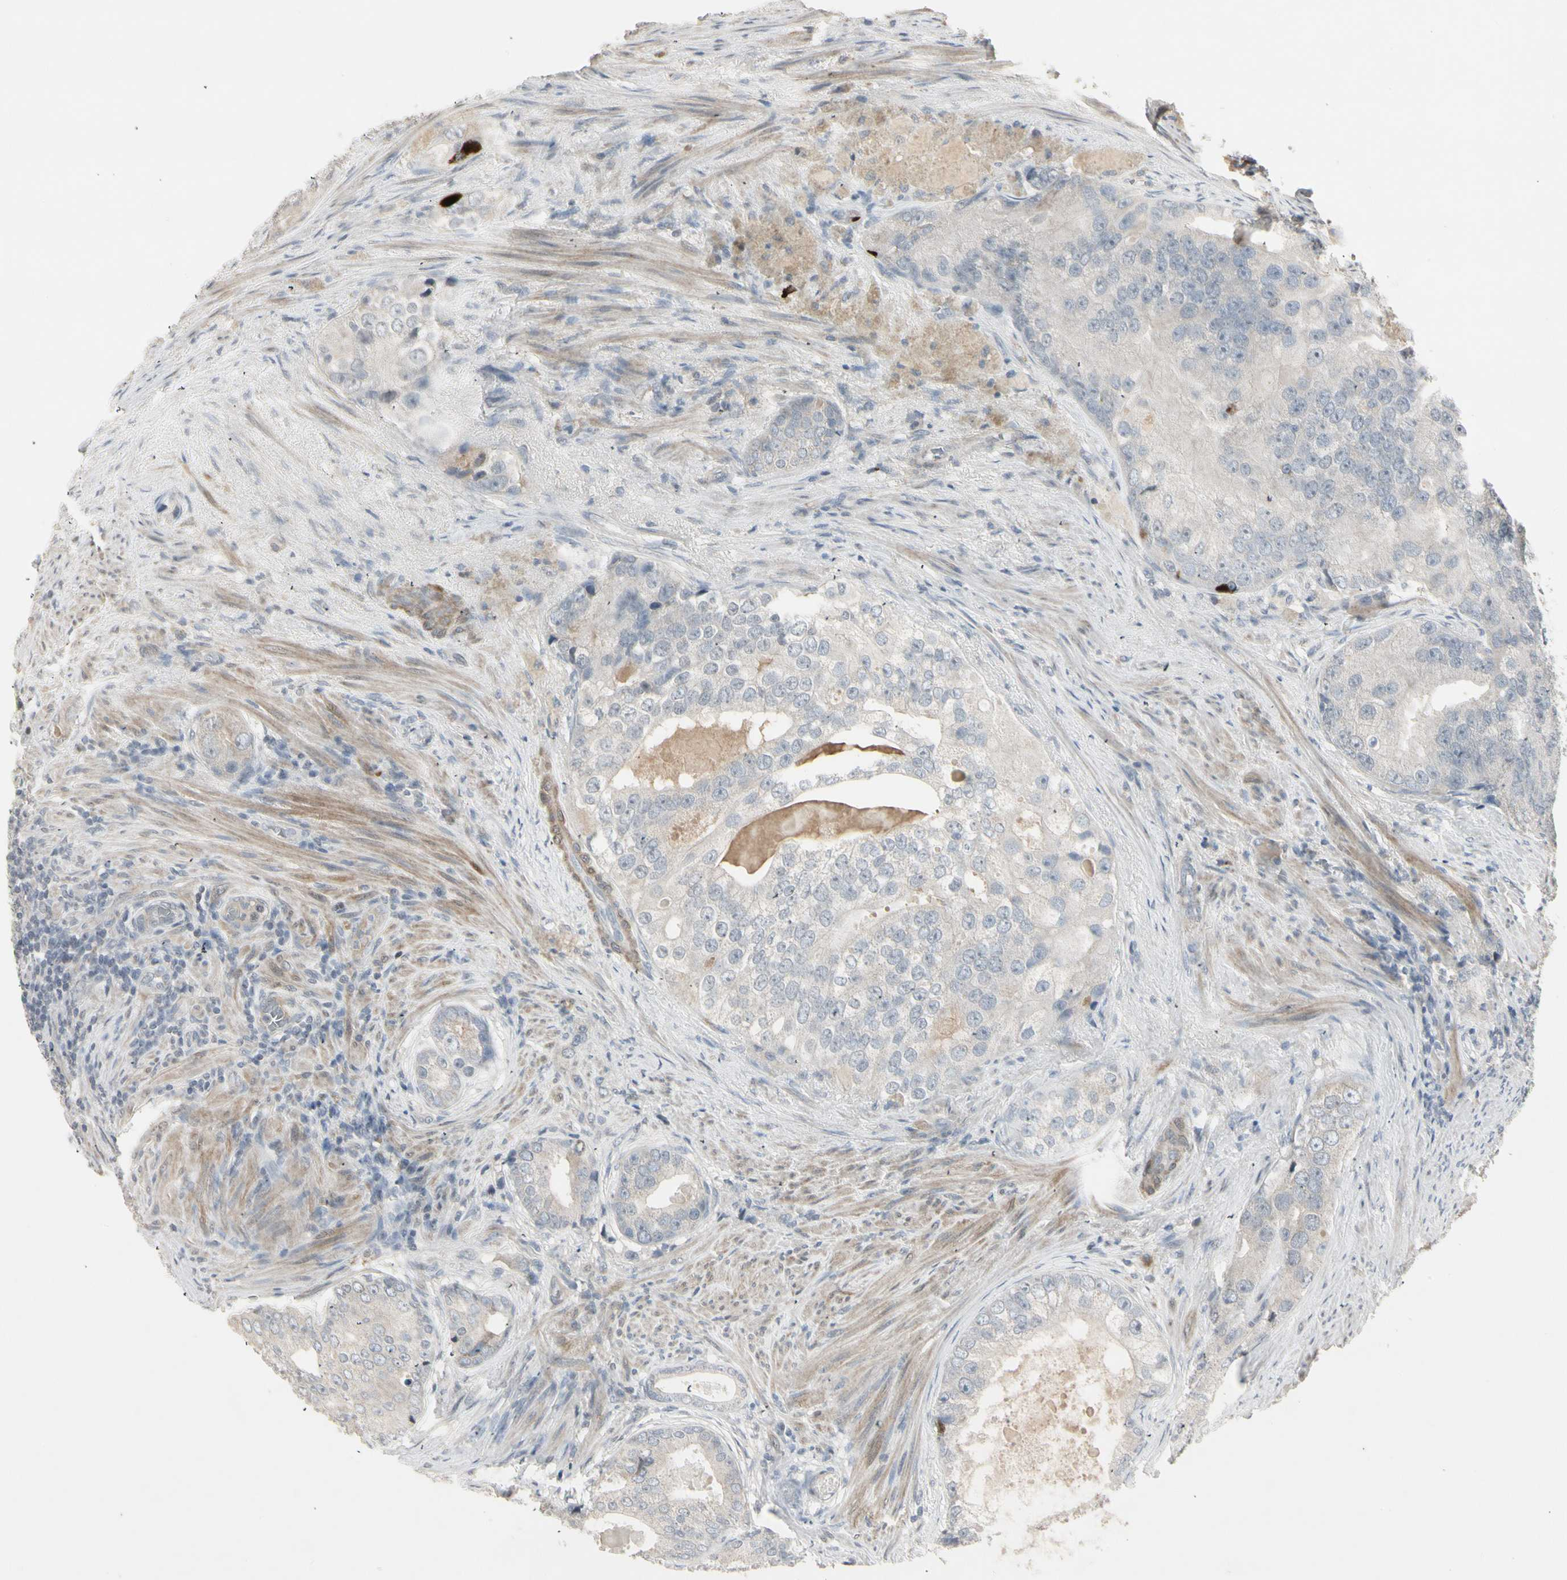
{"staining": {"intensity": "negative", "quantity": "none", "location": "none"}, "tissue": "prostate cancer", "cell_type": "Tumor cells", "image_type": "cancer", "snomed": [{"axis": "morphology", "description": "Adenocarcinoma, High grade"}, {"axis": "topography", "description": "Prostate"}], "caption": "There is no significant positivity in tumor cells of prostate adenocarcinoma (high-grade).", "gene": "DMPK", "patient": {"sex": "male", "age": 66}}